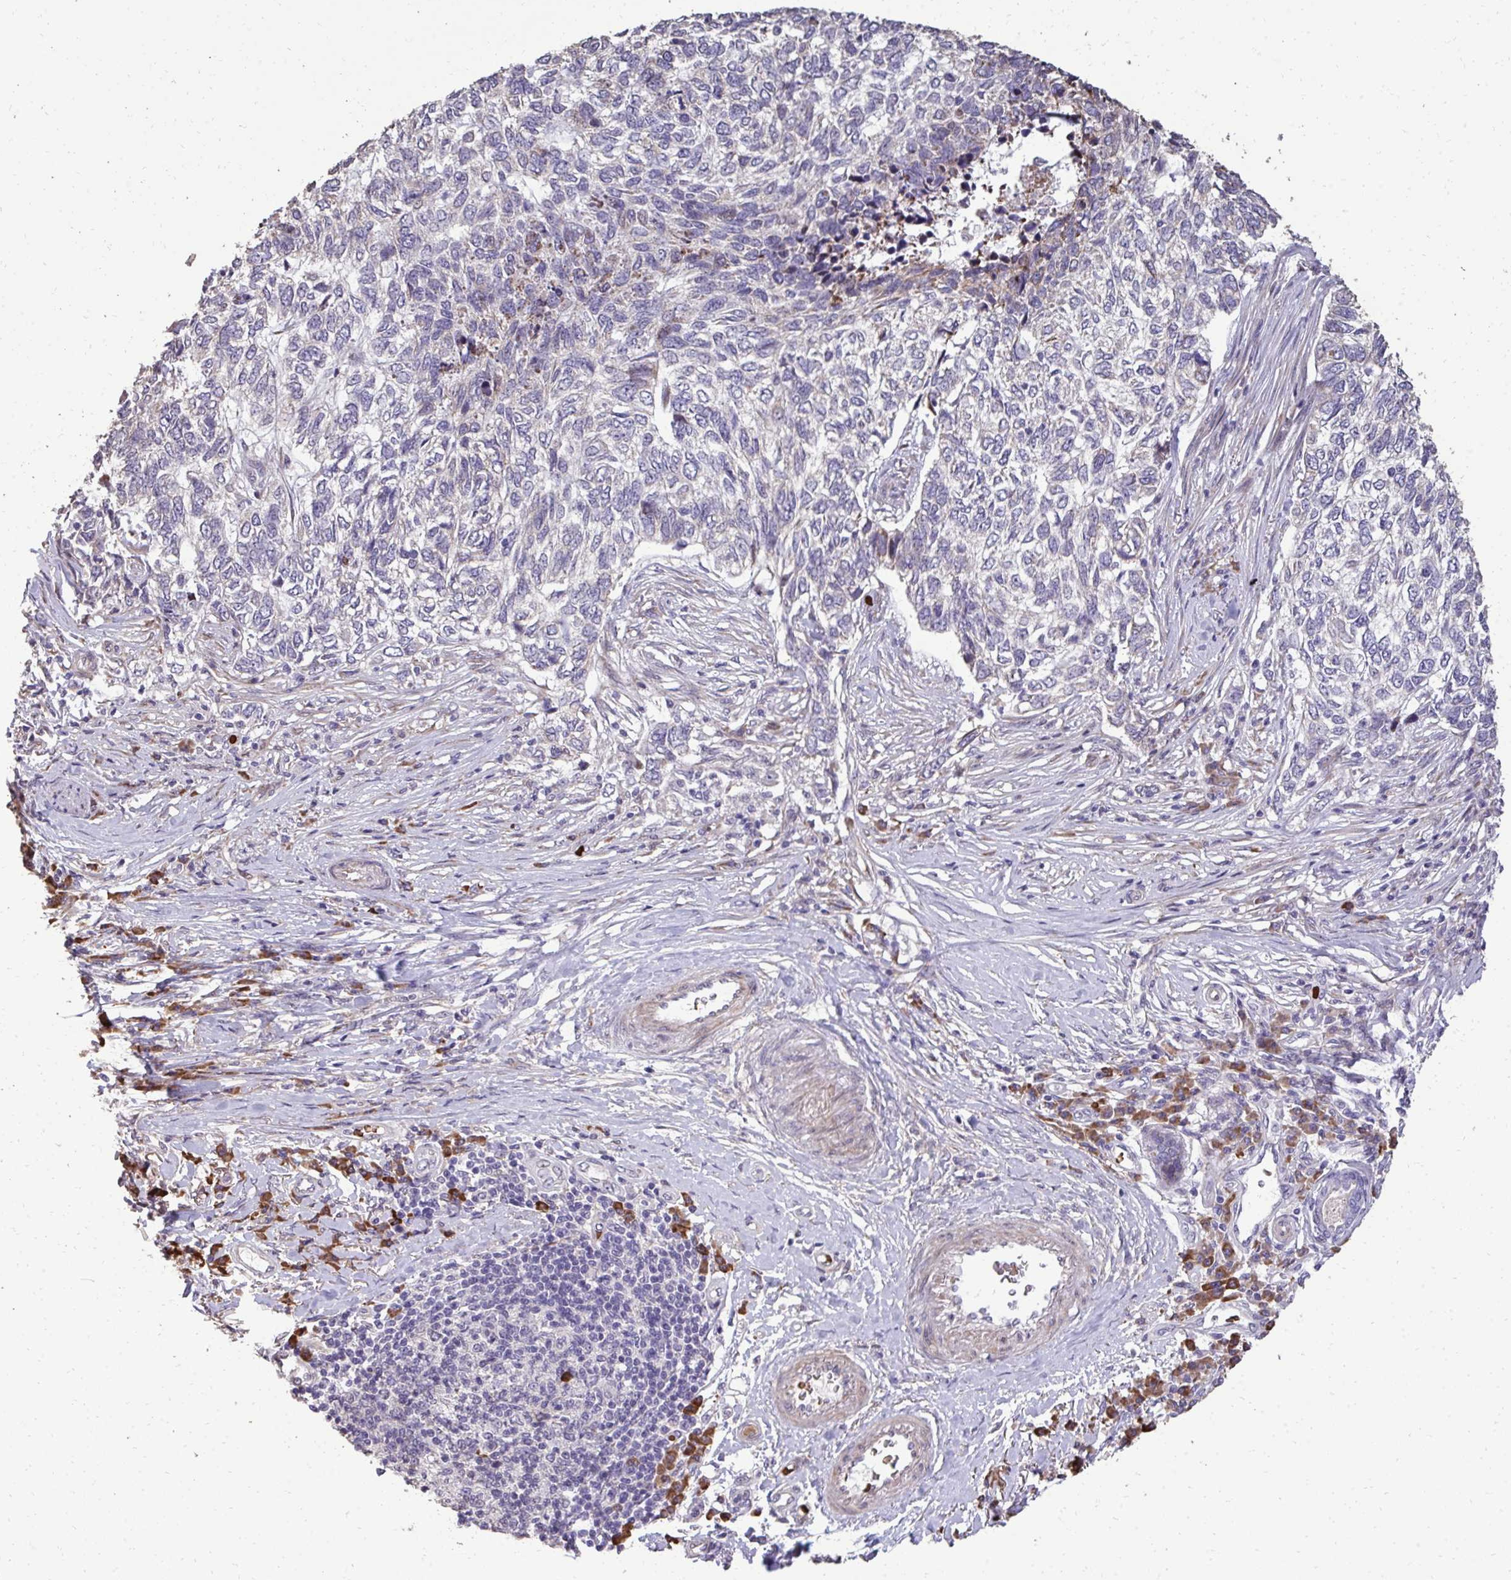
{"staining": {"intensity": "negative", "quantity": "none", "location": "none"}, "tissue": "skin cancer", "cell_type": "Tumor cells", "image_type": "cancer", "snomed": [{"axis": "morphology", "description": "Basal cell carcinoma"}, {"axis": "topography", "description": "Skin"}], "caption": "This is an IHC photomicrograph of skin cancer (basal cell carcinoma). There is no positivity in tumor cells.", "gene": "FIBCD1", "patient": {"sex": "female", "age": 65}}